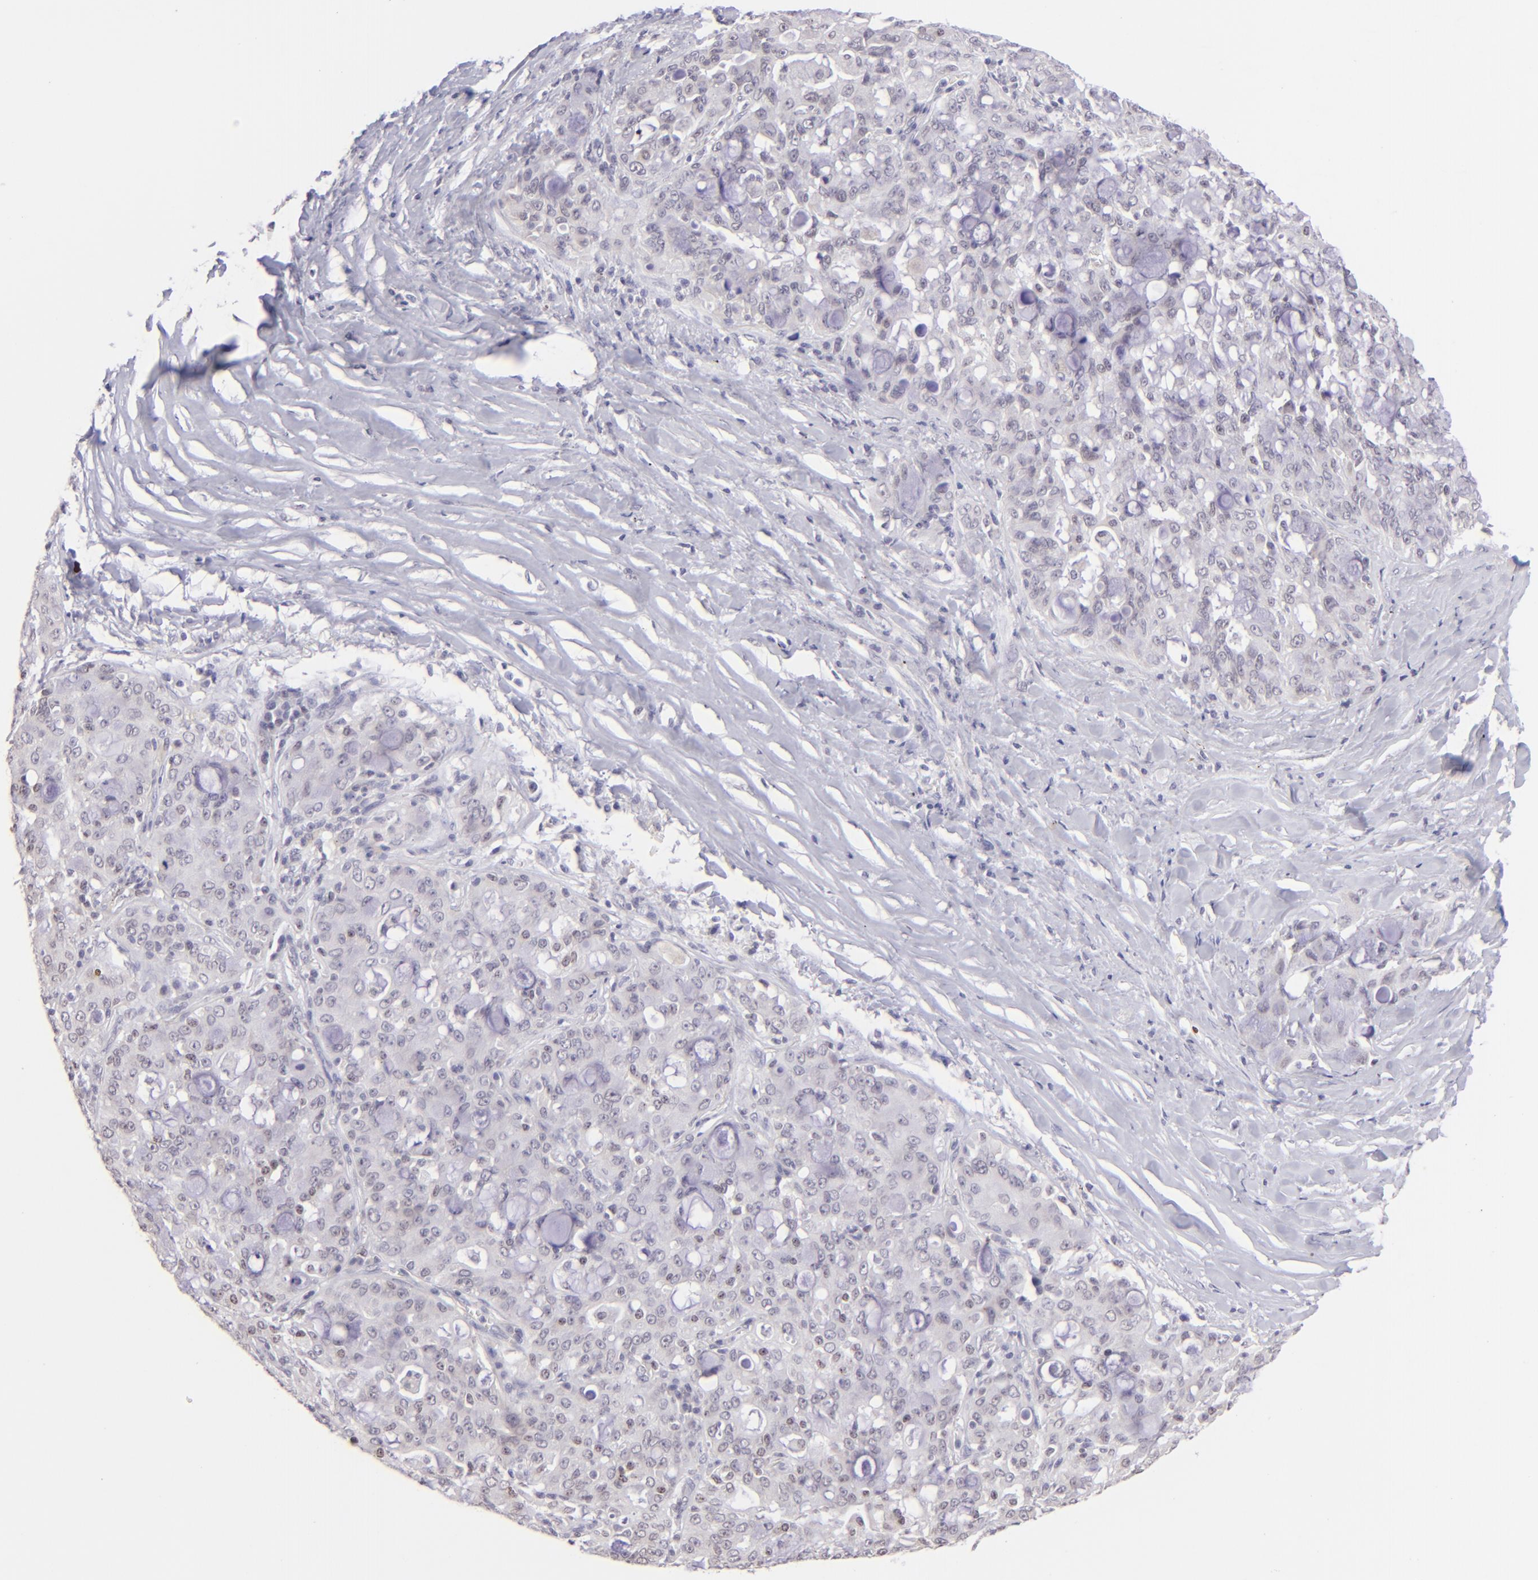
{"staining": {"intensity": "negative", "quantity": "none", "location": "none"}, "tissue": "lung cancer", "cell_type": "Tumor cells", "image_type": "cancer", "snomed": [{"axis": "morphology", "description": "Adenocarcinoma, NOS"}, {"axis": "topography", "description": "Lung"}], "caption": "The image shows no staining of tumor cells in lung adenocarcinoma.", "gene": "MAGEA1", "patient": {"sex": "female", "age": 44}}